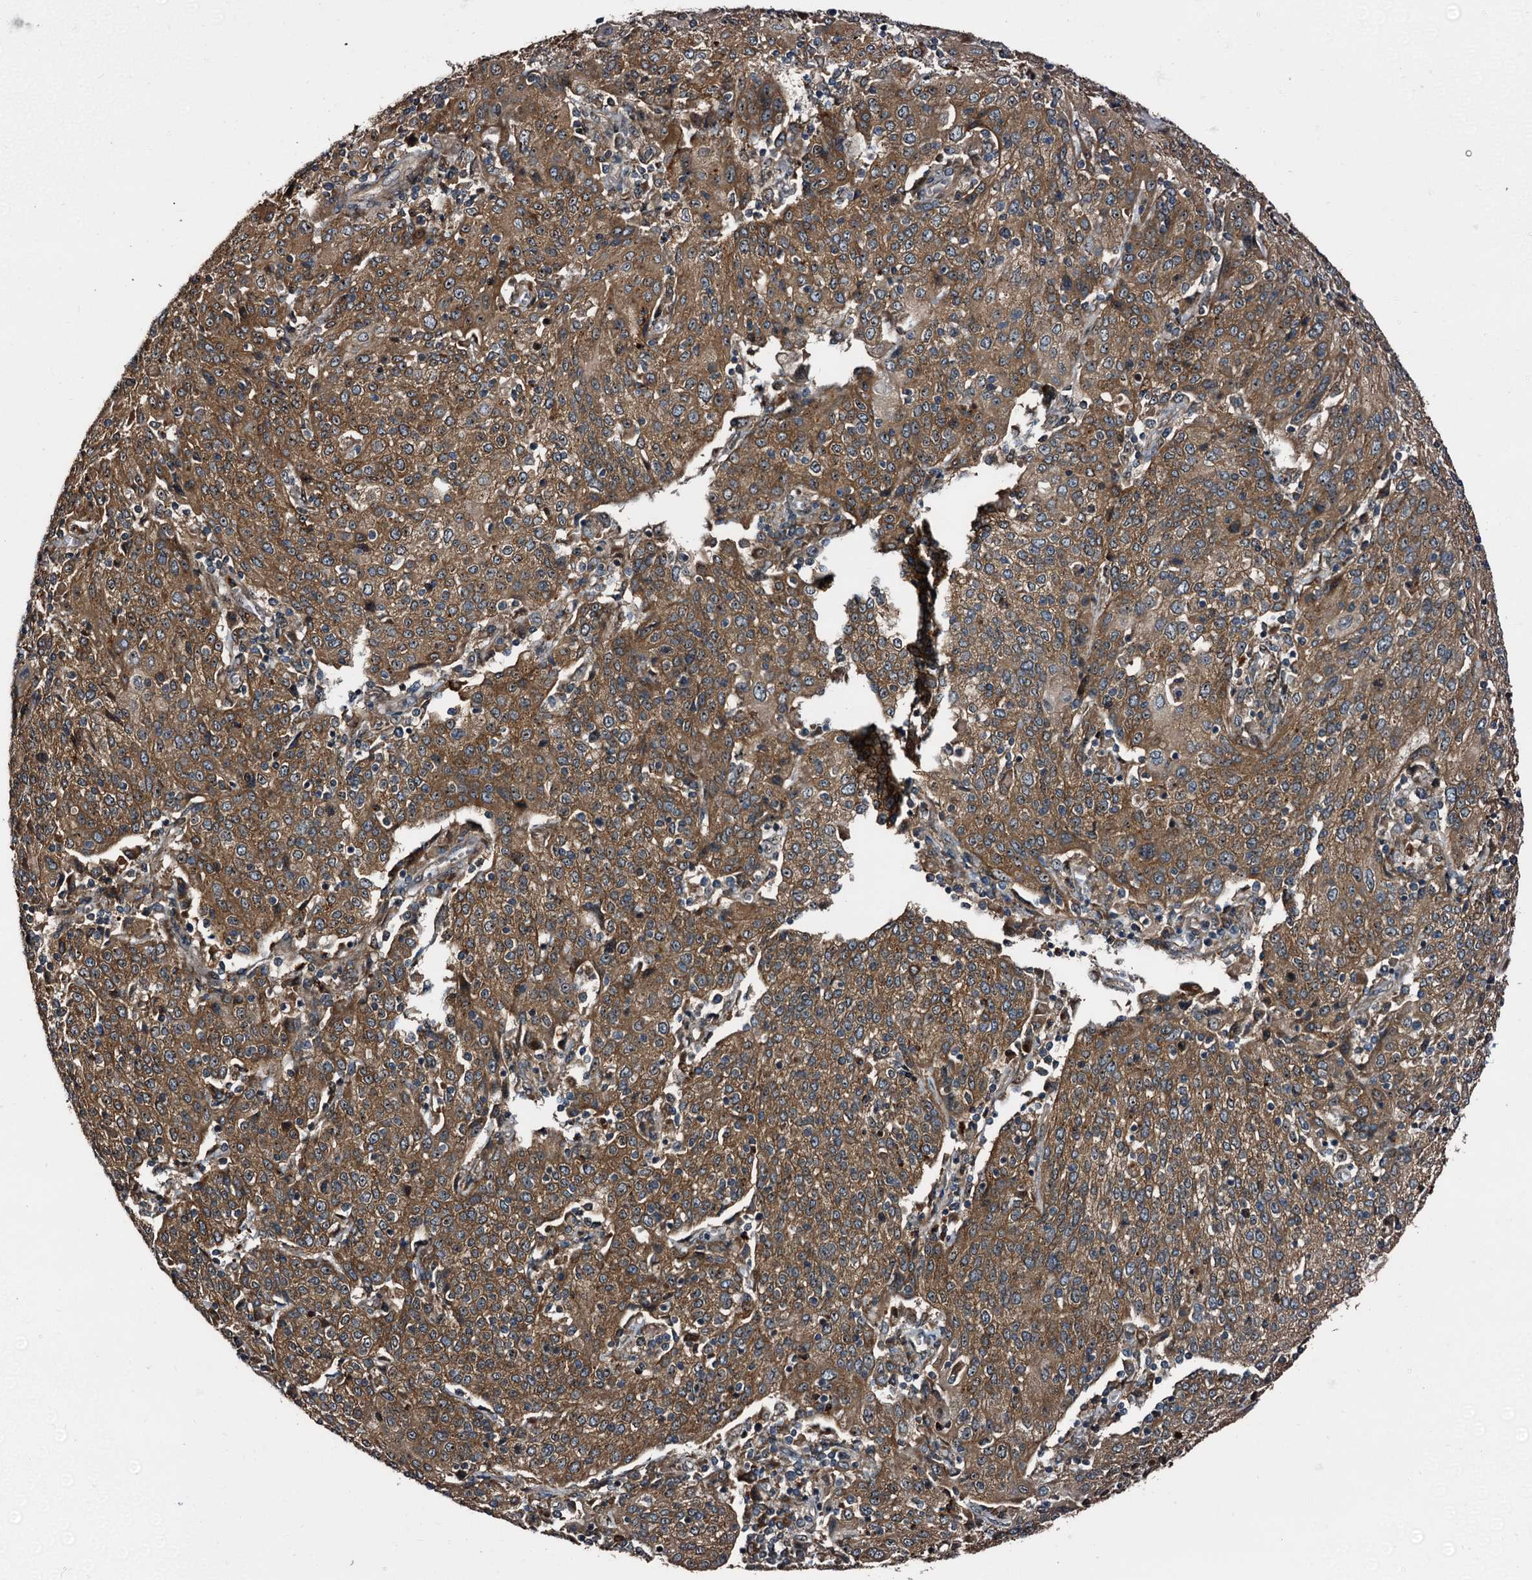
{"staining": {"intensity": "moderate", "quantity": ">75%", "location": "cytoplasmic/membranous"}, "tissue": "cervical cancer", "cell_type": "Tumor cells", "image_type": "cancer", "snomed": [{"axis": "morphology", "description": "Squamous cell carcinoma, NOS"}, {"axis": "topography", "description": "Cervix"}], "caption": "An immunohistochemistry (IHC) histopathology image of neoplastic tissue is shown. Protein staining in brown shows moderate cytoplasmic/membranous positivity in cervical cancer within tumor cells.", "gene": "PEX5", "patient": {"sex": "female", "age": 67}}